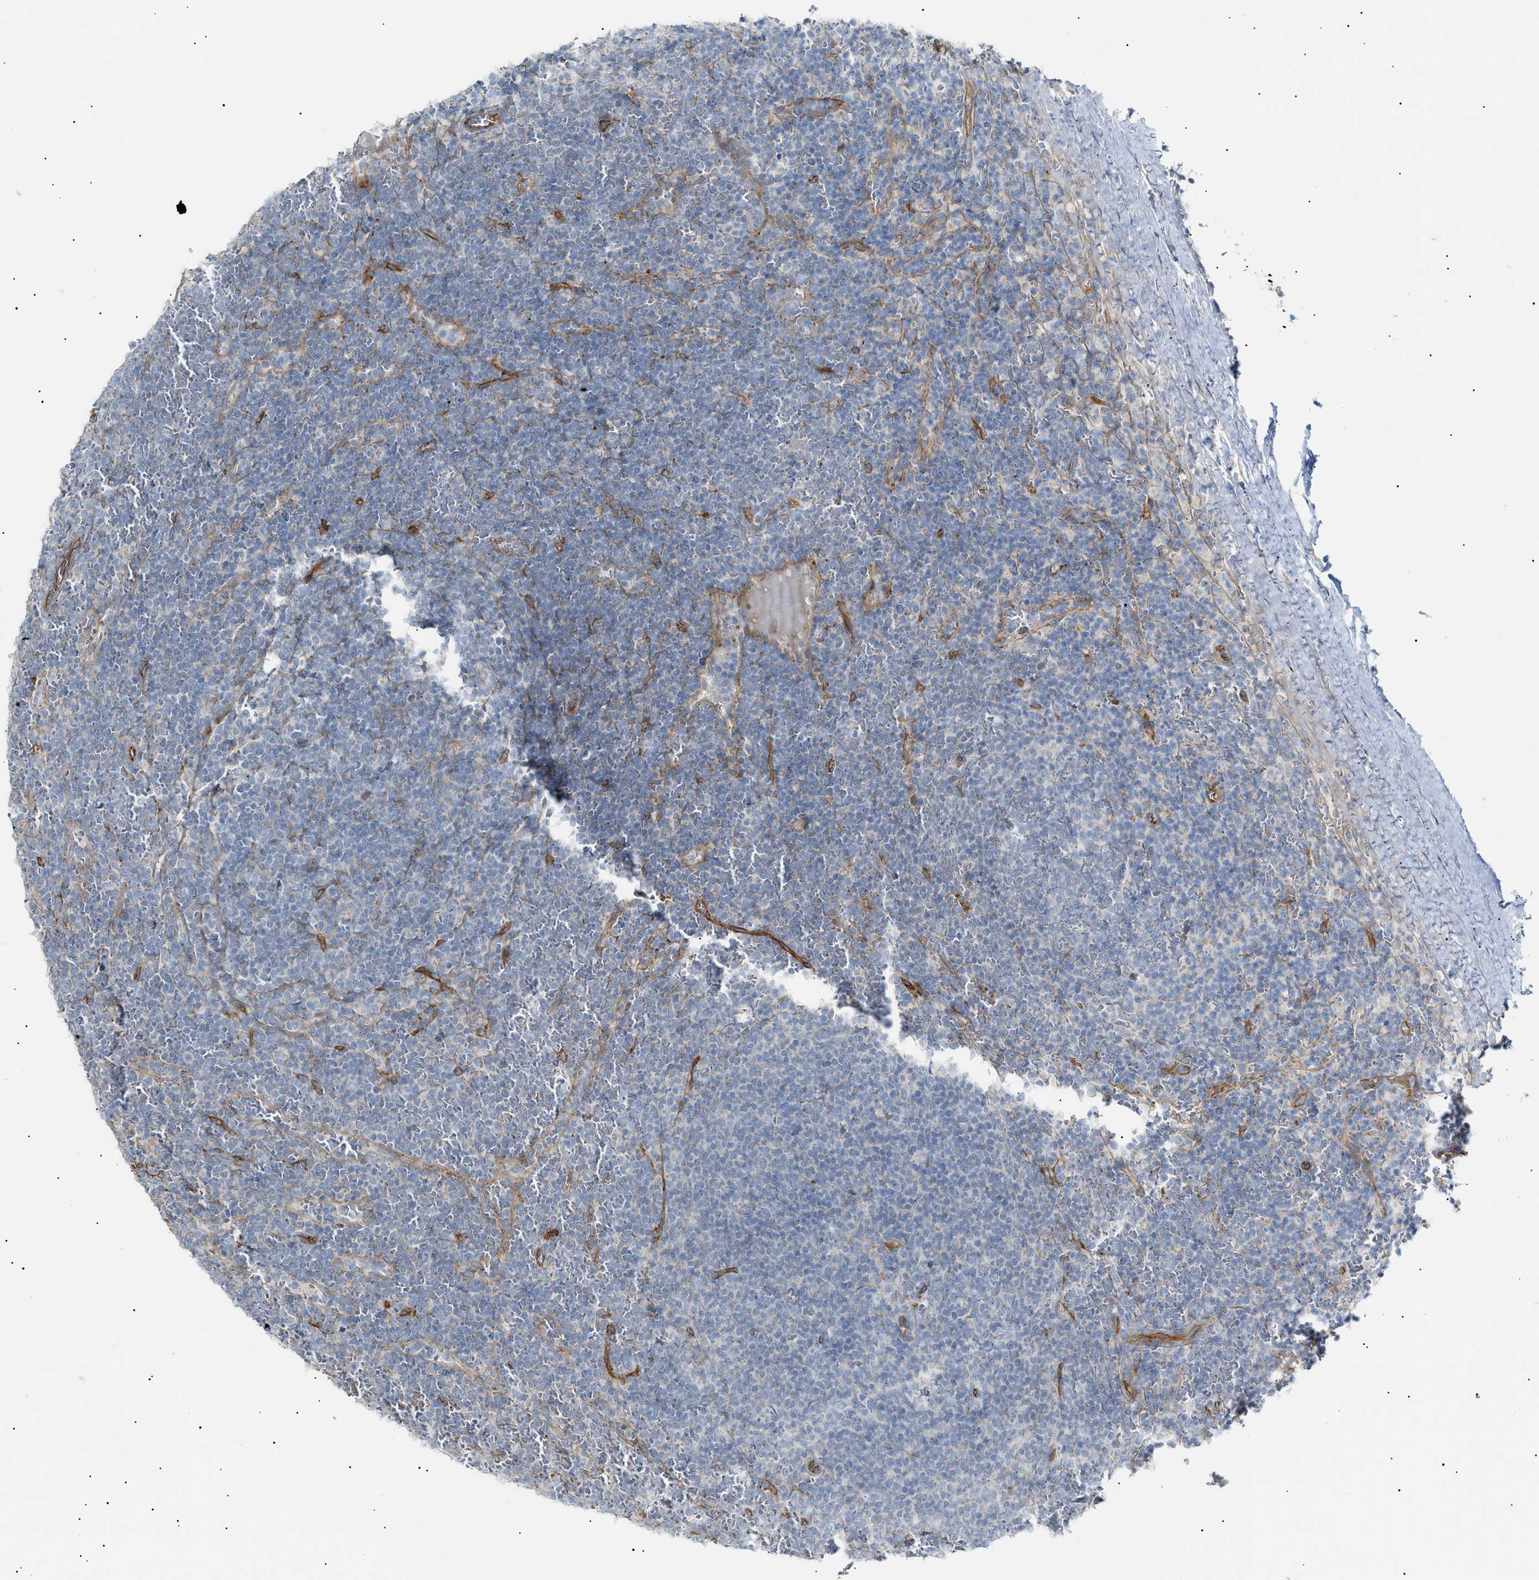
{"staining": {"intensity": "negative", "quantity": "none", "location": "none"}, "tissue": "lymphoma", "cell_type": "Tumor cells", "image_type": "cancer", "snomed": [{"axis": "morphology", "description": "Malignant lymphoma, non-Hodgkin's type, Low grade"}, {"axis": "topography", "description": "Spleen"}], "caption": "Human low-grade malignant lymphoma, non-Hodgkin's type stained for a protein using immunohistochemistry (IHC) reveals no staining in tumor cells.", "gene": "ZFHX2", "patient": {"sex": "female", "age": 50}}